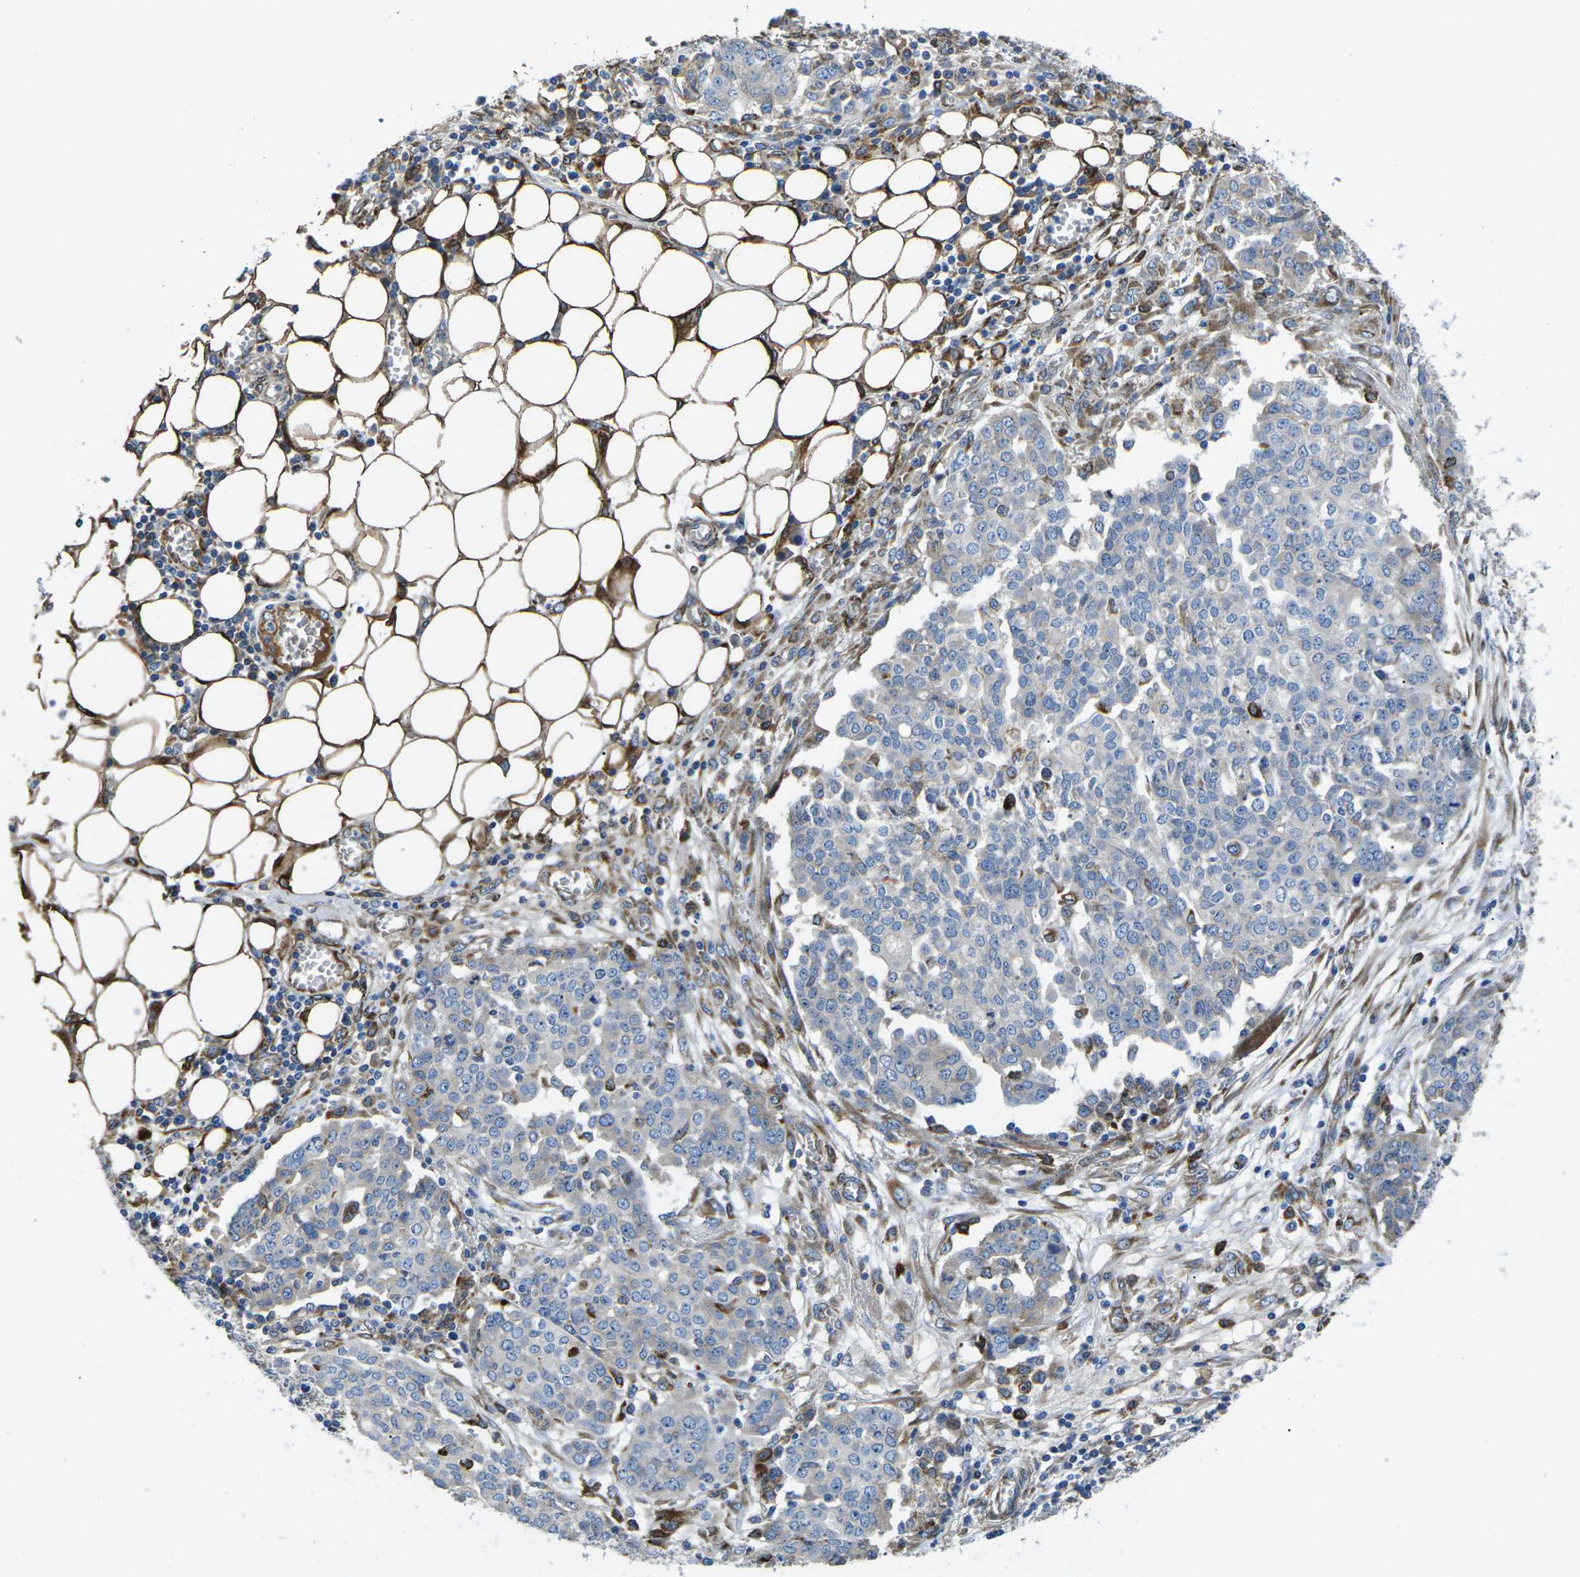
{"staining": {"intensity": "negative", "quantity": "none", "location": "none"}, "tissue": "ovarian cancer", "cell_type": "Tumor cells", "image_type": "cancer", "snomed": [{"axis": "morphology", "description": "Cystadenocarcinoma, serous, NOS"}, {"axis": "topography", "description": "Soft tissue"}, {"axis": "topography", "description": "Ovary"}], "caption": "Serous cystadenocarcinoma (ovarian) stained for a protein using immunohistochemistry shows no expression tumor cells.", "gene": "PDZD8", "patient": {"sex": "female", "age": 57}}